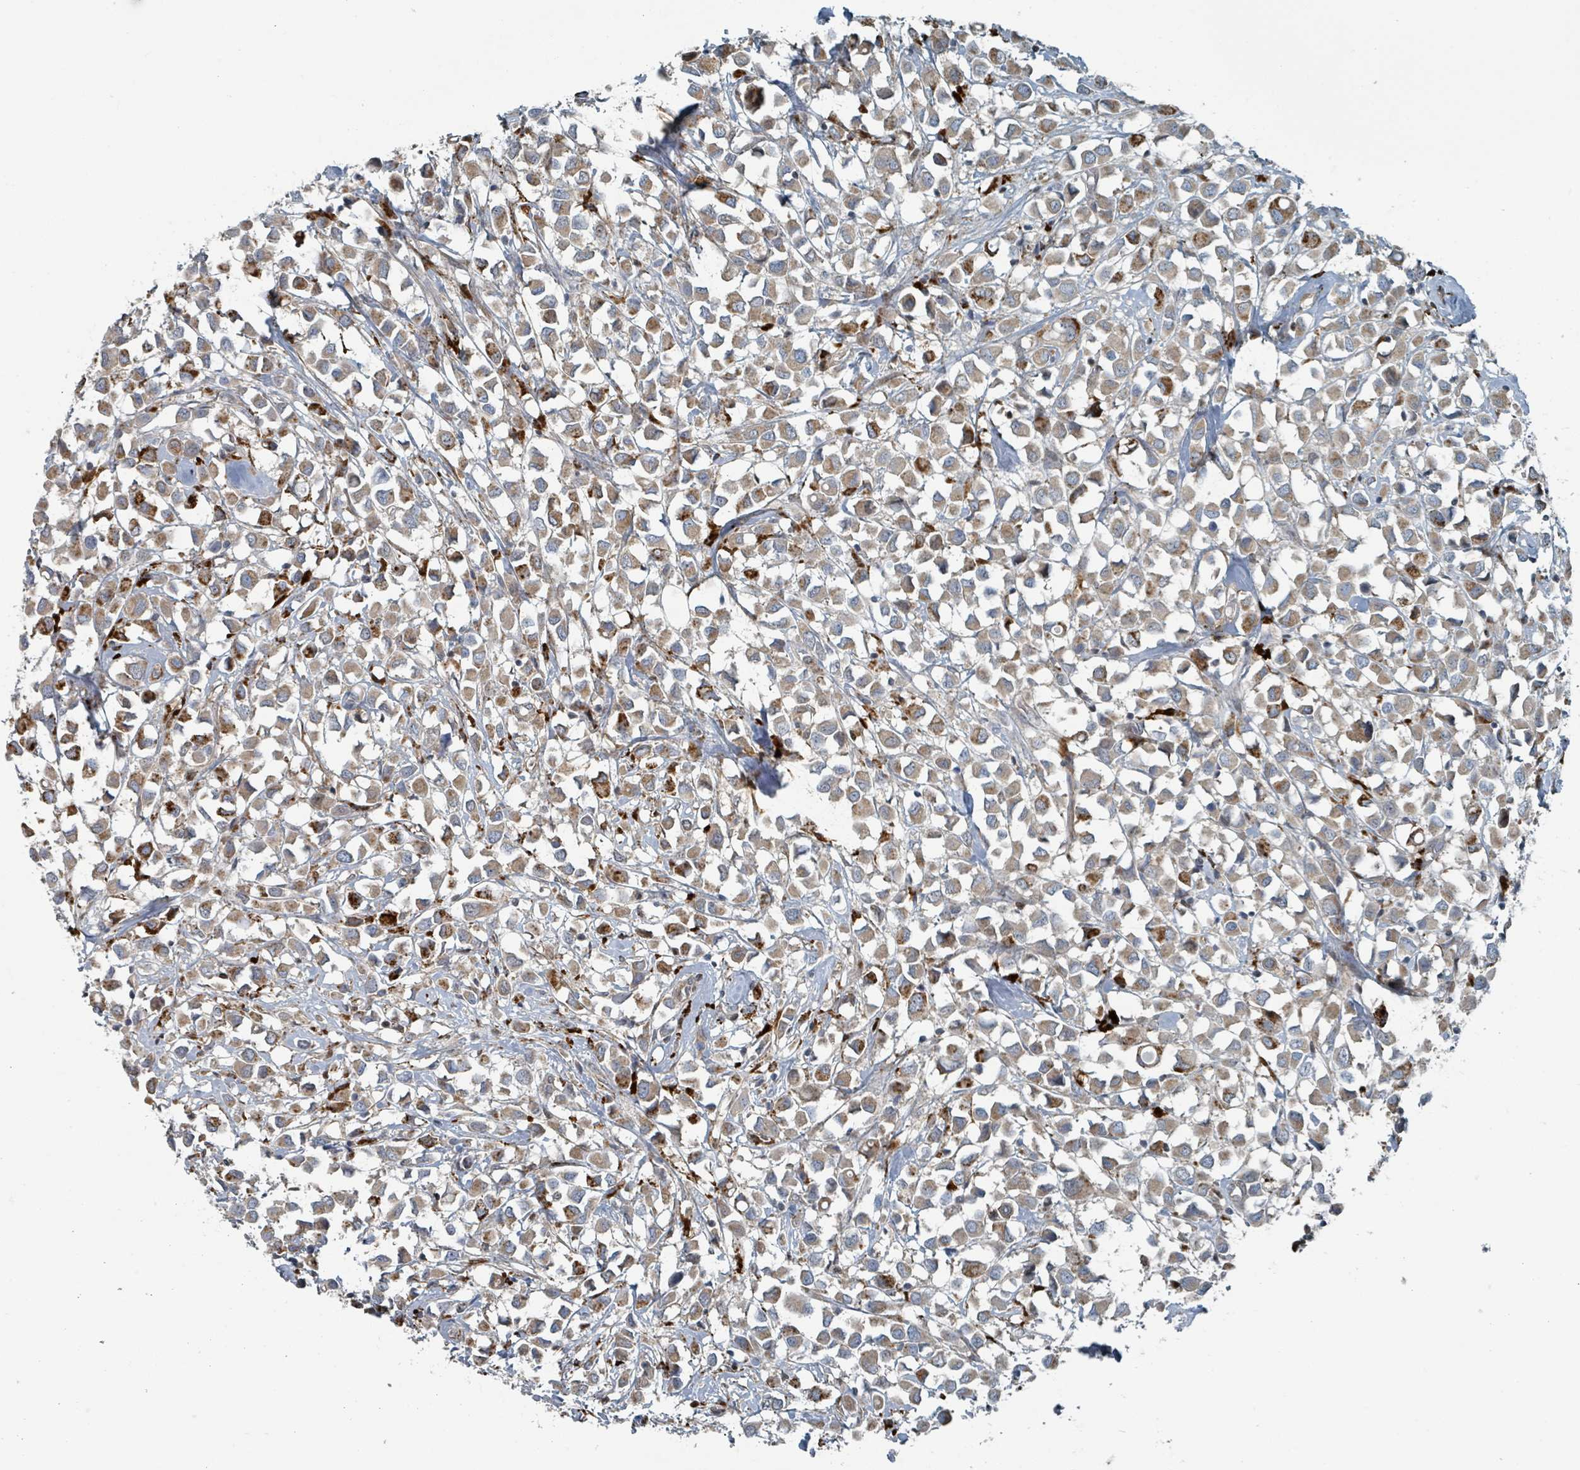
{"staining": {"intensity": "weak", "quantity": ">75%", "location": "cytoplasmic/membranous"}, "tissue": "breast cancer", "cell_type": "Tumor cells", "image_type": "cancer", "snomed": [{"axis": "morphology", "description": "Duct carcinoma"}, {"axis": "topography", "description": "Breast"}], "caption": "Breast cancer (intraductal carcinoma) stained for a protein exhibits weak cytoplasmic/membranous positivity in tumor cells.", "gene": "RHPN2", "patient": {"sex": "female", "age": 61}}